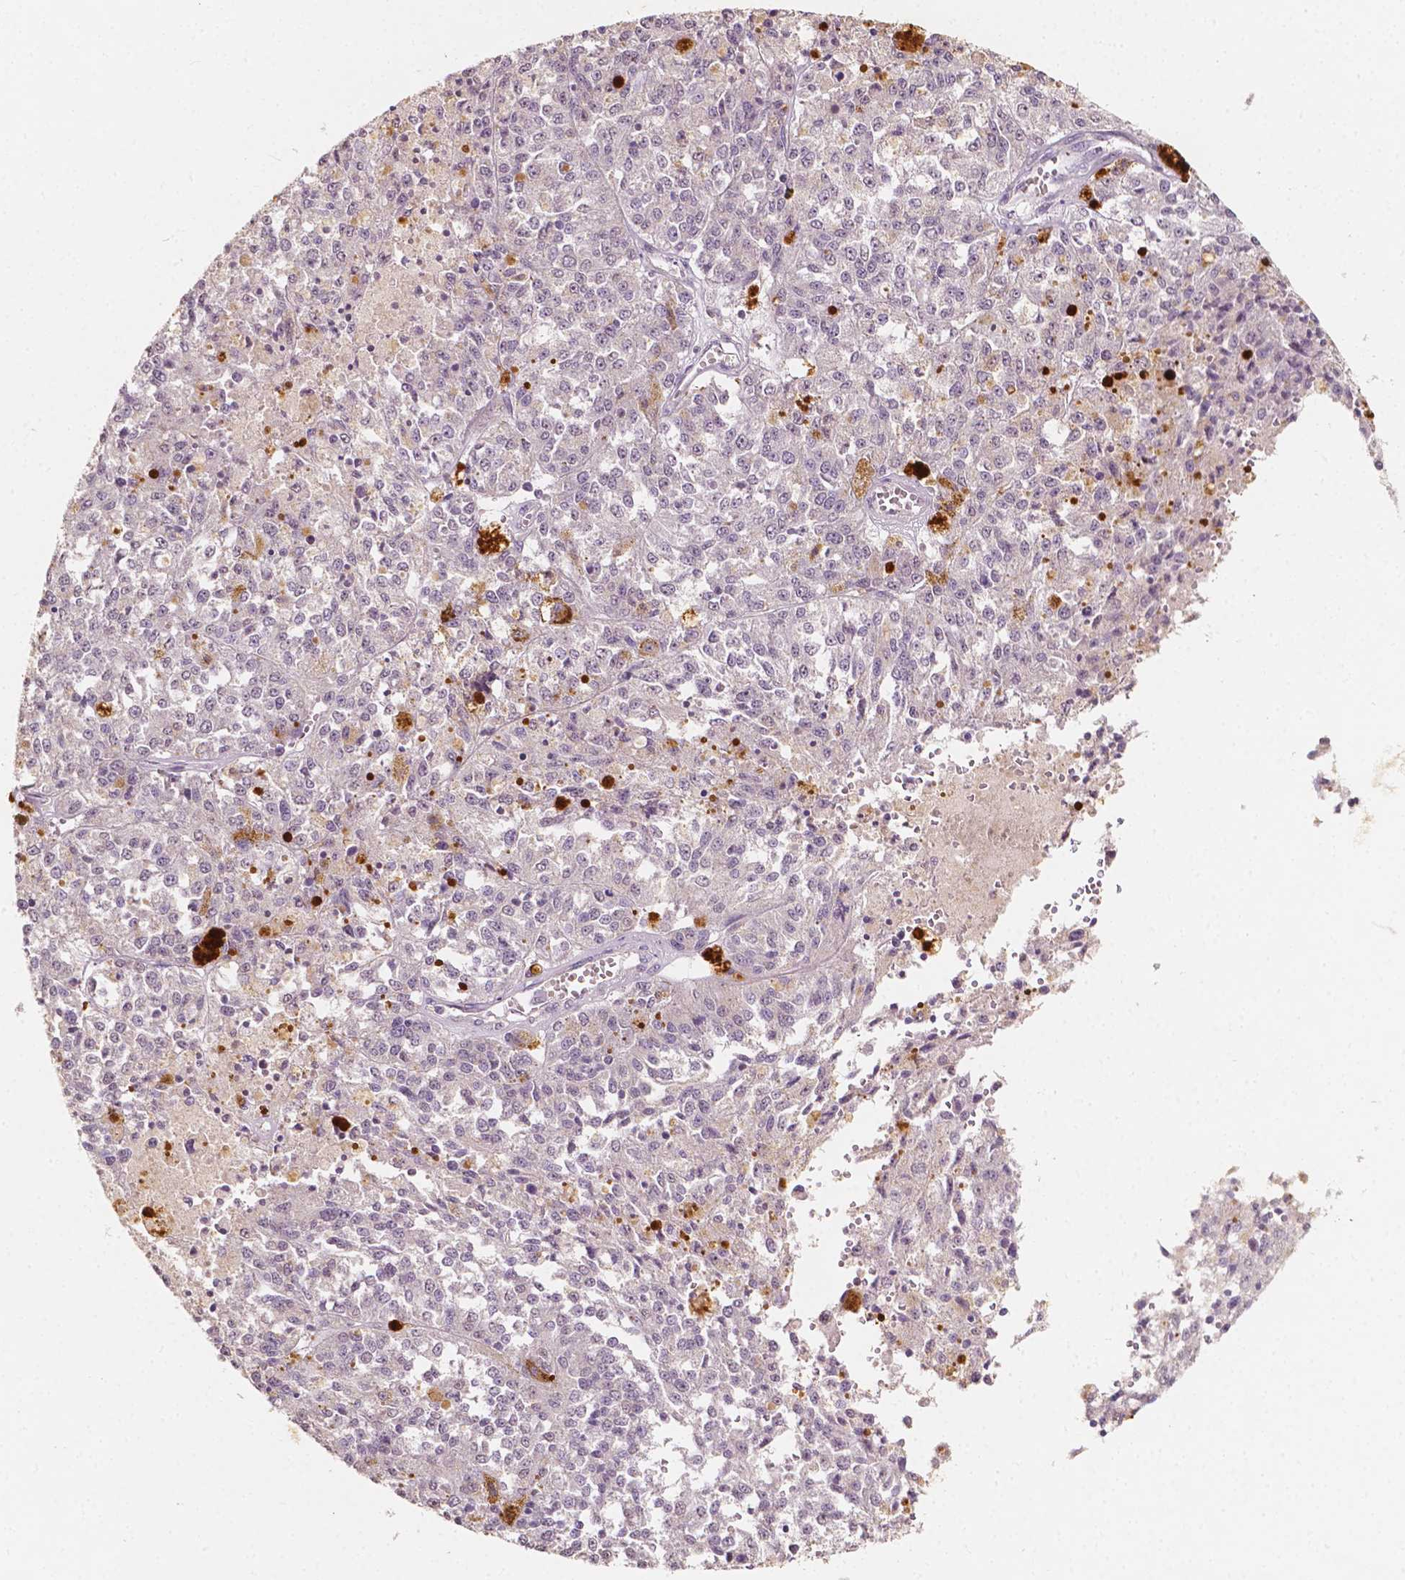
{"staining": {"intensity": "negative", "quantity": "none", "location": "none"}, "tissue": "melanoma", "cell_type": "Tumor cells", "image_type": "cancer", "snomed": [{"axis": "morphology", "description": "Malignant melanoma, Metastatic site"}, {"axis": "topography", "description": "Lymph node"}], "caption": "This is an immunohistochemistry (IHC) histopathology image of malignant melanoma (metastatic site). There is no staining in tumor cells.", "gene": "SOX15", "patient": {"sex": "female", "age": 64}}